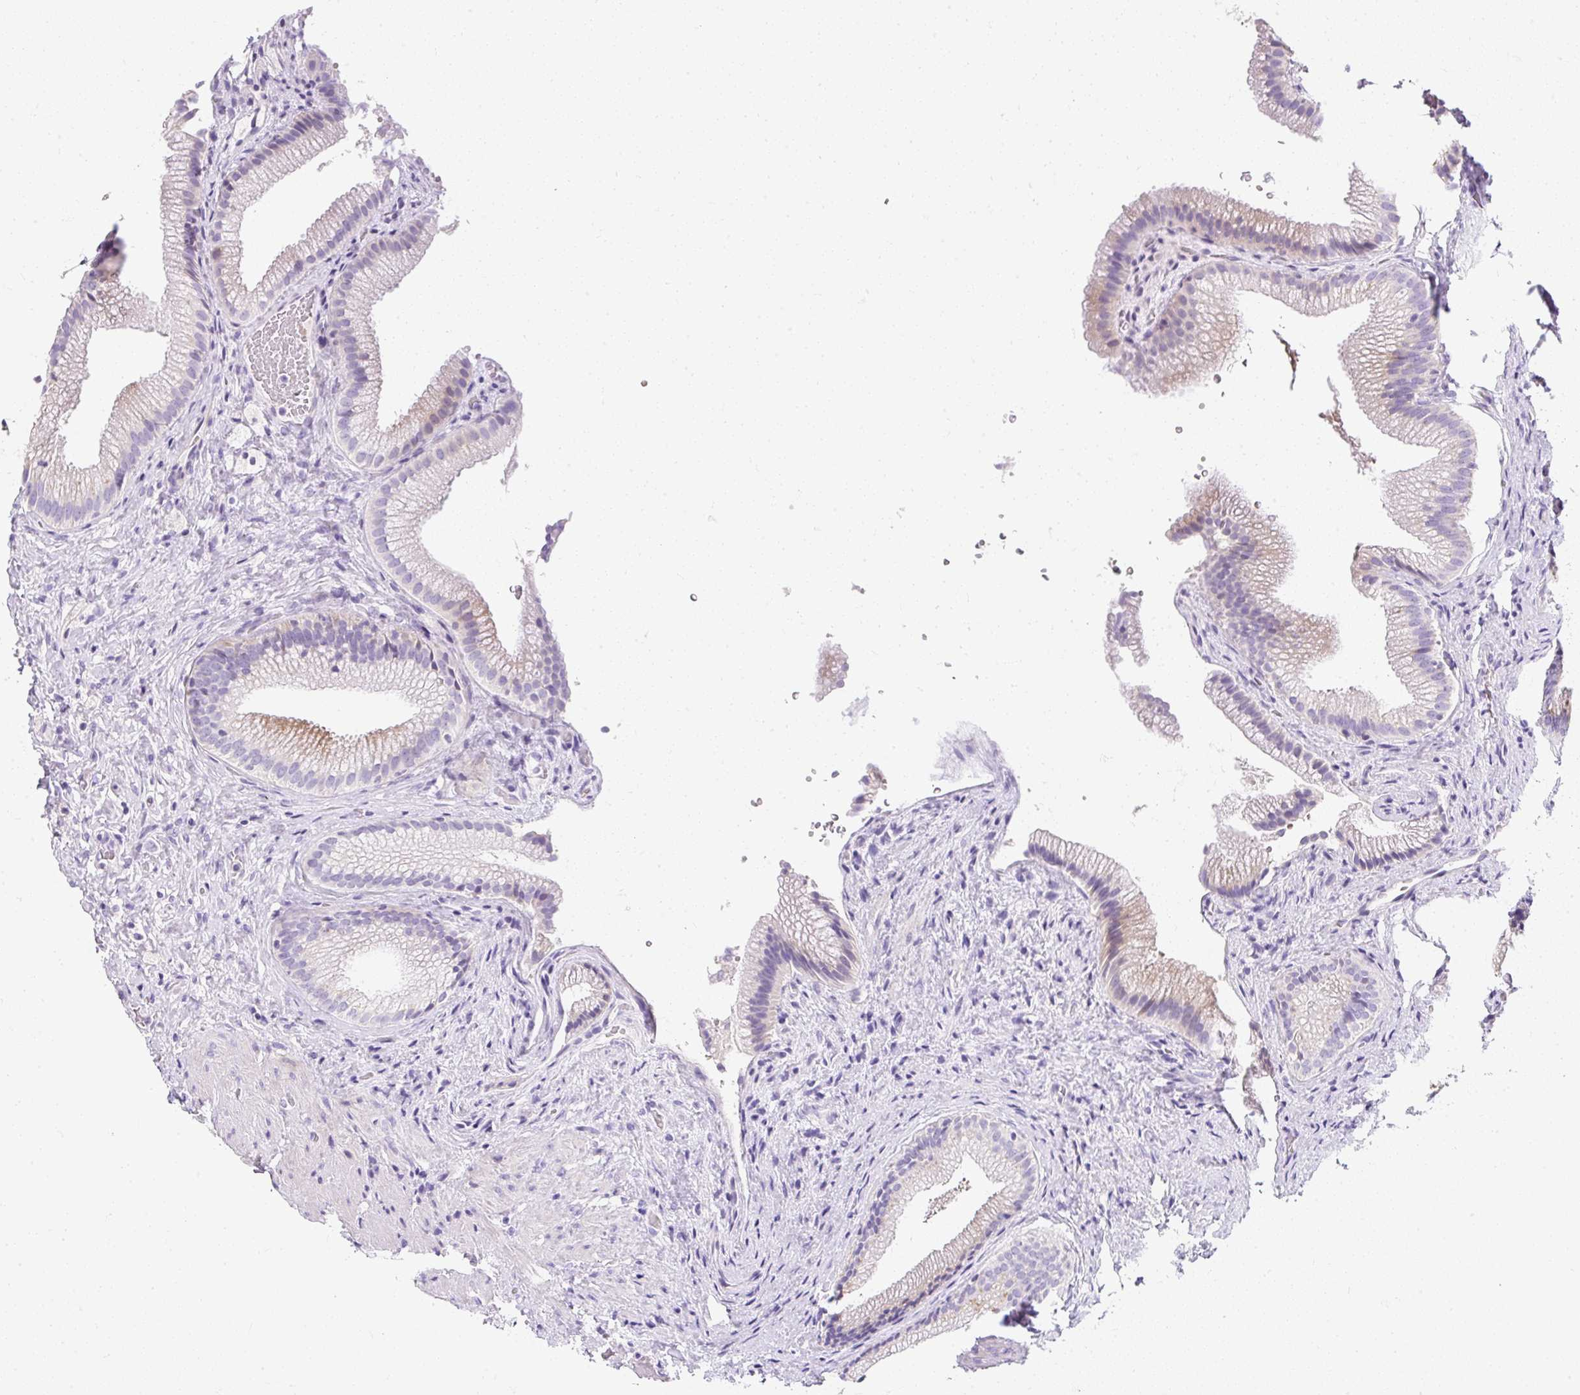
{"staining": {"intensity": "weak", "quantity": "25%-75%", "location": "cytoplasmic/membranous"}, "tissue": "gallbladder", "cell_type": "Glandular cells", "image_type": "normal", "snomed": [{"axis": "morphology", "description": "Normal tissue, NOS"}, {"axis": "morphology", "description": "Inflammation, NOS"}, {"axis": "topography", "description": "Gallbladder"}], "caption": "Gallbladder stained with DAB (3,3'-diaminobenzidine) immunohistochemistry (IHC) displays low levels of weak cytoplasmic/membranous expression in about 25%-75% of glandular cells. (Brightfield microscopy of DAB IHC at high magnification).", "gene": "DTX4", "patient": {"sex": "male", "age": 51}}